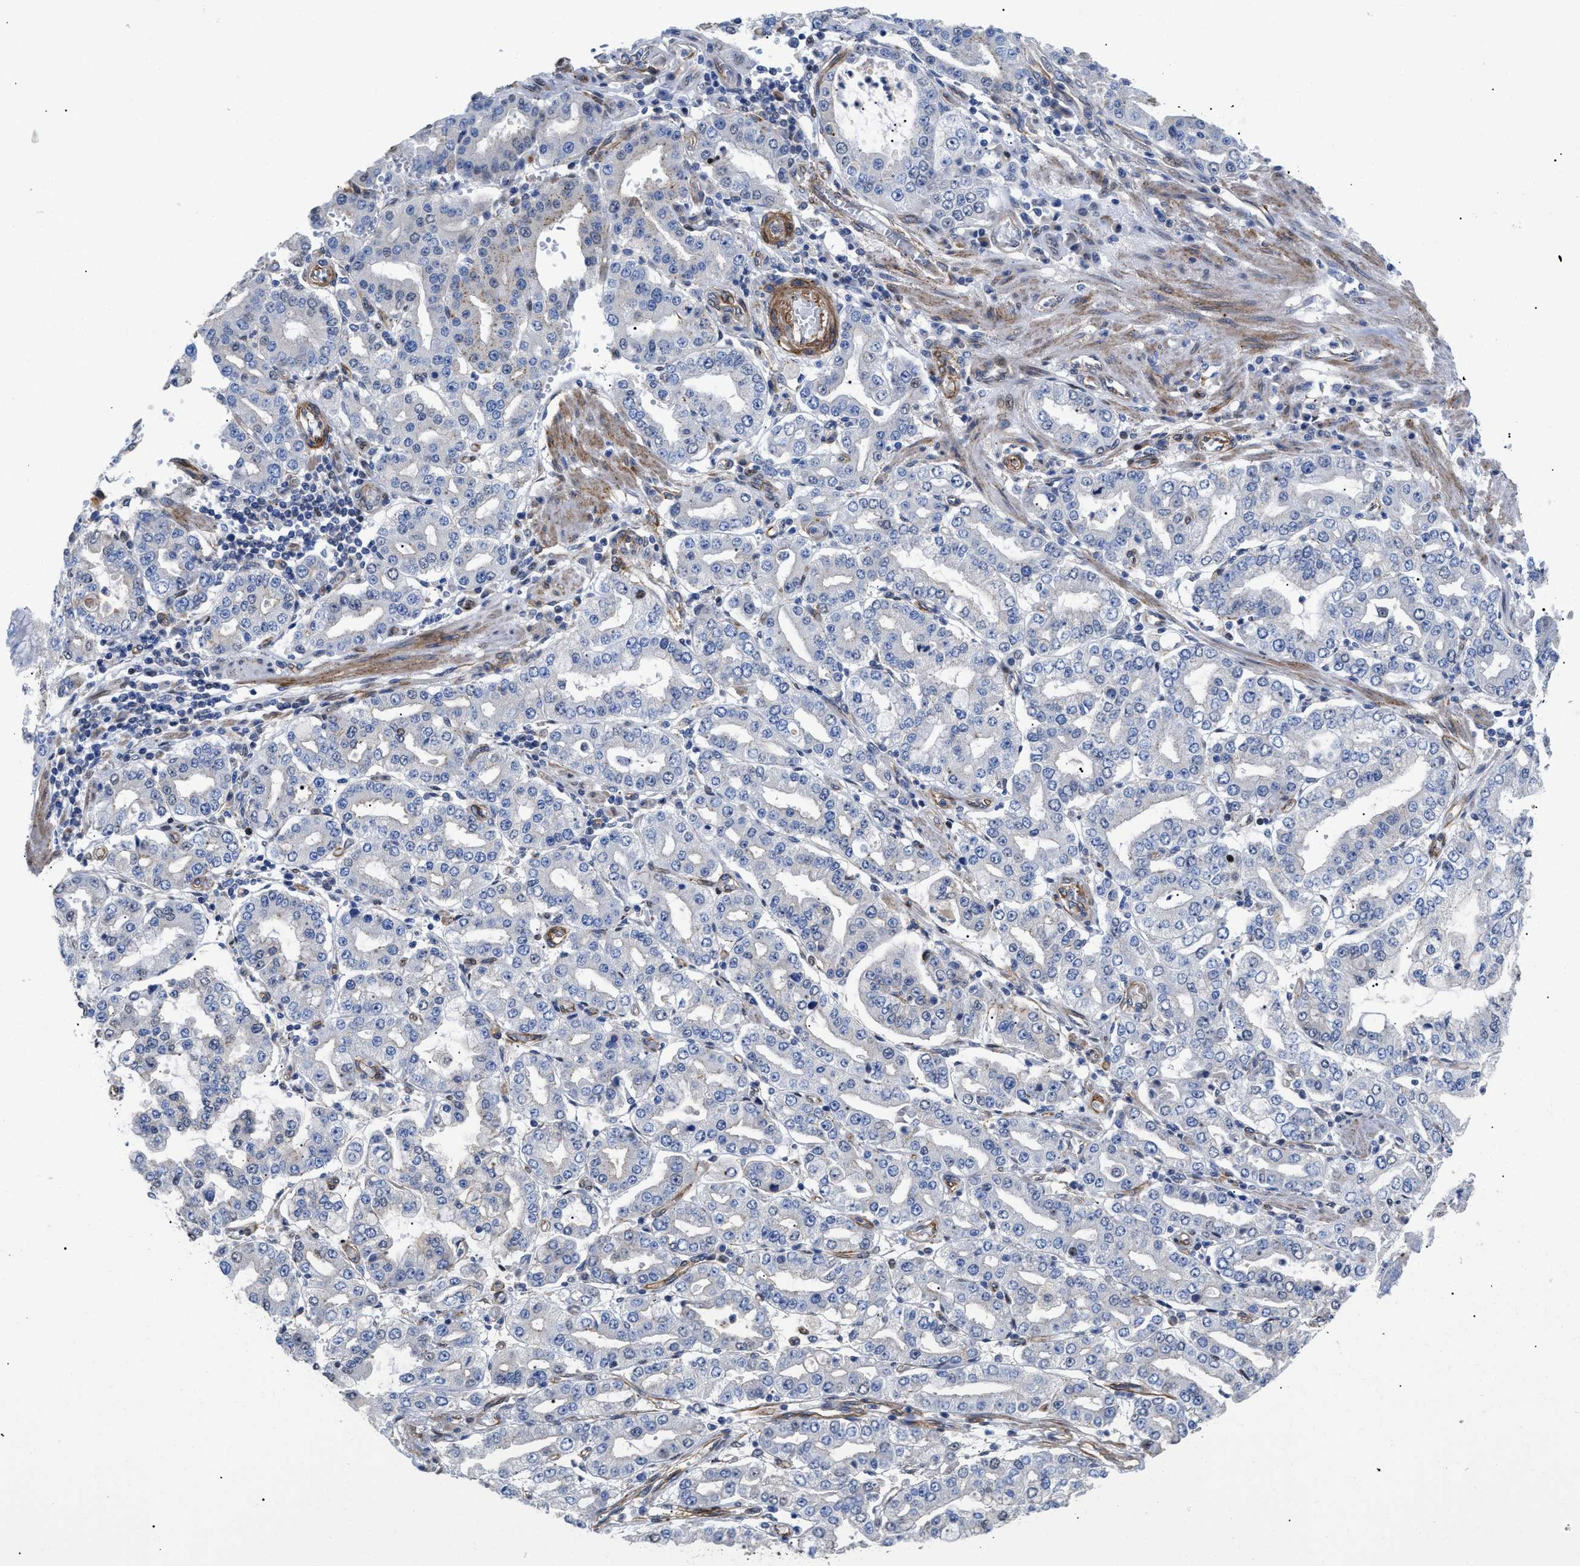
{"staining": {"intensity": "negative", "quantity": "none", "location": "none"}, "tissue": "stomach cancer", "cell_type": "Tumor cells", "image_type": "cancer", "snomed": [{"axis": "morphology", "description": "Adenocarcinoma, NOS"}, {"axis": "topography", "description": "Stomach"}], "caption": "Immunohistochemical staining of stomach cancer reveals no significant expression in tumor cells. (Stains: DAB (3,3'-diaminobenzidine) immunohistochemistry with hematoxylin counter stain, Microscopy: brightfield microscopy at high magnification).", "gene": "SFXN5", "patient": {"sex": "male", "age": 76}}